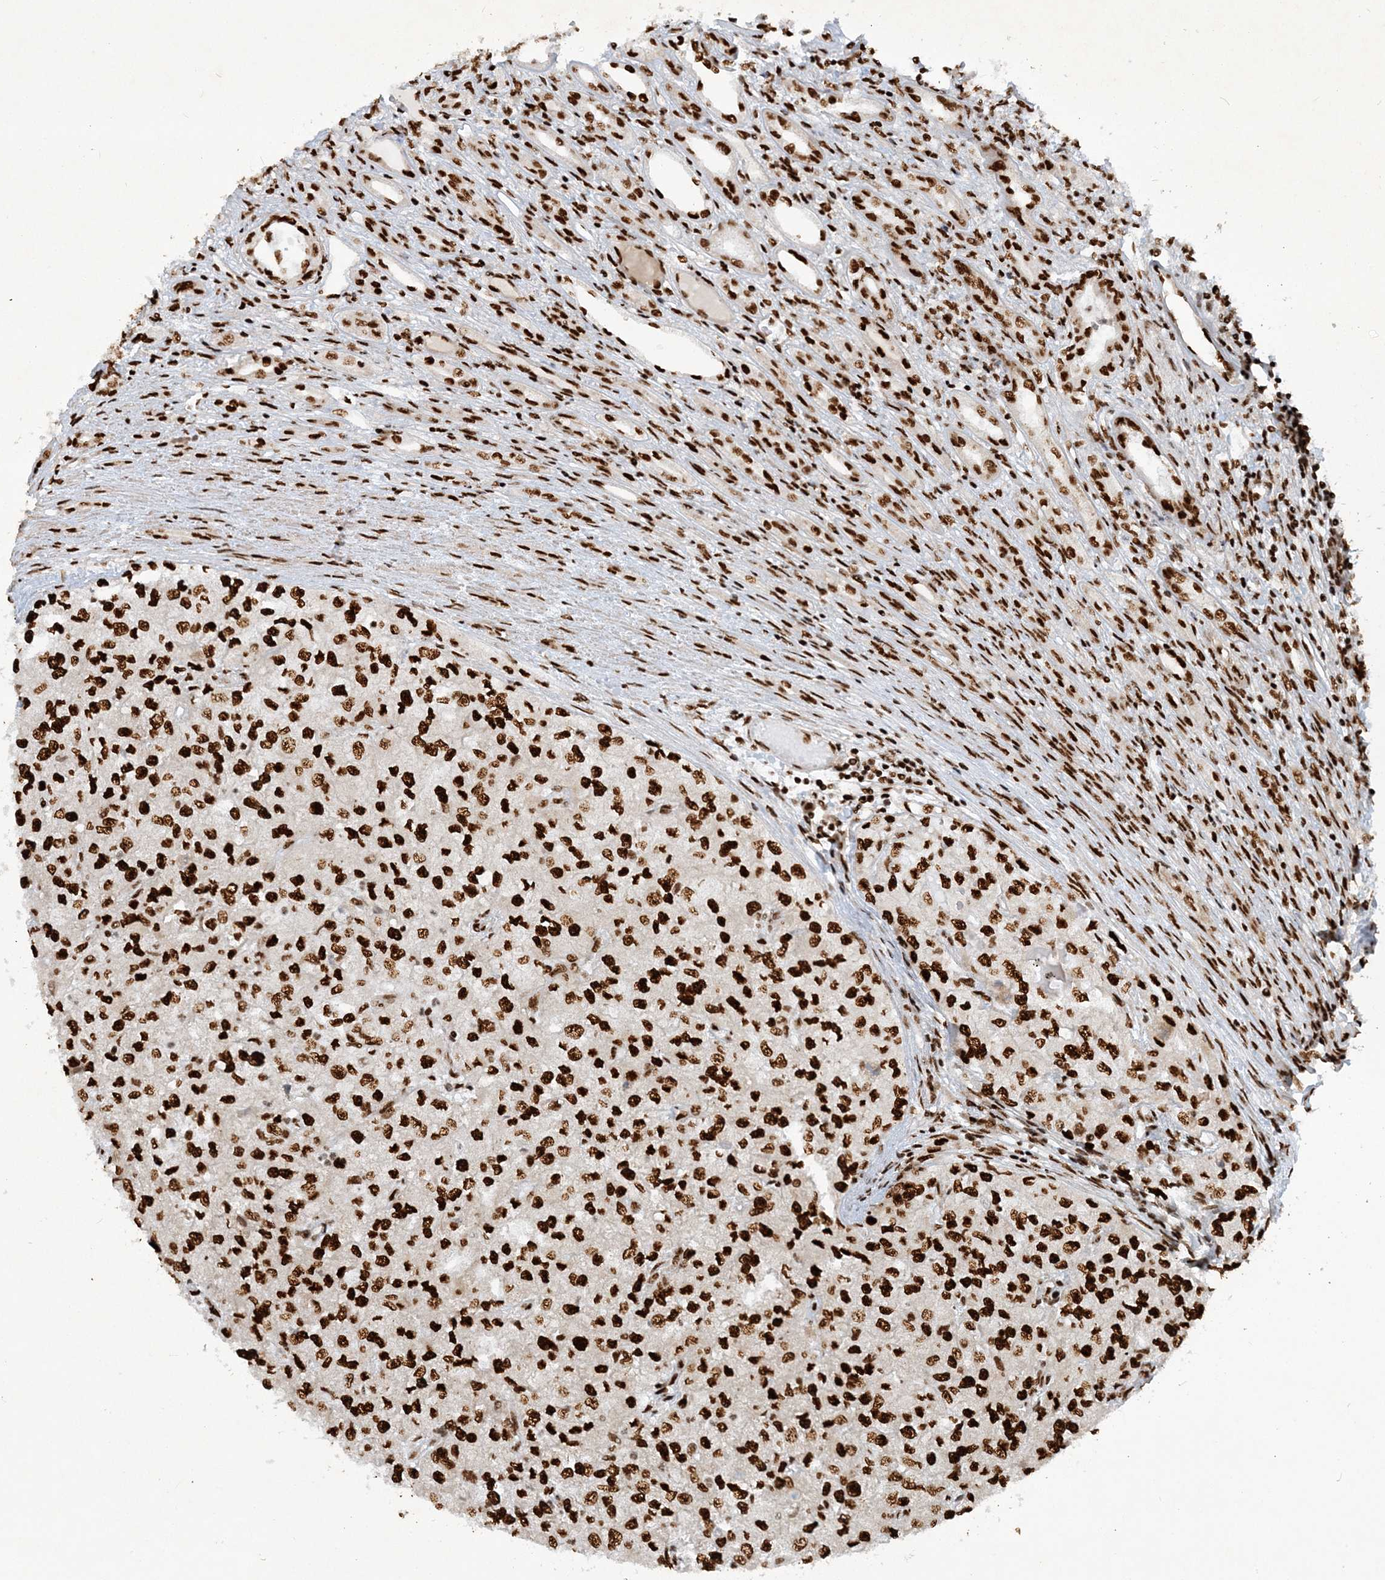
{"staining": {"intensity": "strong", "quantity": ">75%", "location": "nuclear"}, "tissue": "renal cancer", "cell_type": "Tumor cells", "image_type": "cancer", "snomed": [{"axis": "morphology", "description": "Adenocarcinoma, NOS"}, {"axis": "topography", "description": "Kidney"}], "caption": "Brown immunohistochemical staining in renal cancer demonstrates strong nuclear staining in about >75% of tumor cells.", "gene": "DELE1", "patient": {"sex": "female", "age": 54}}